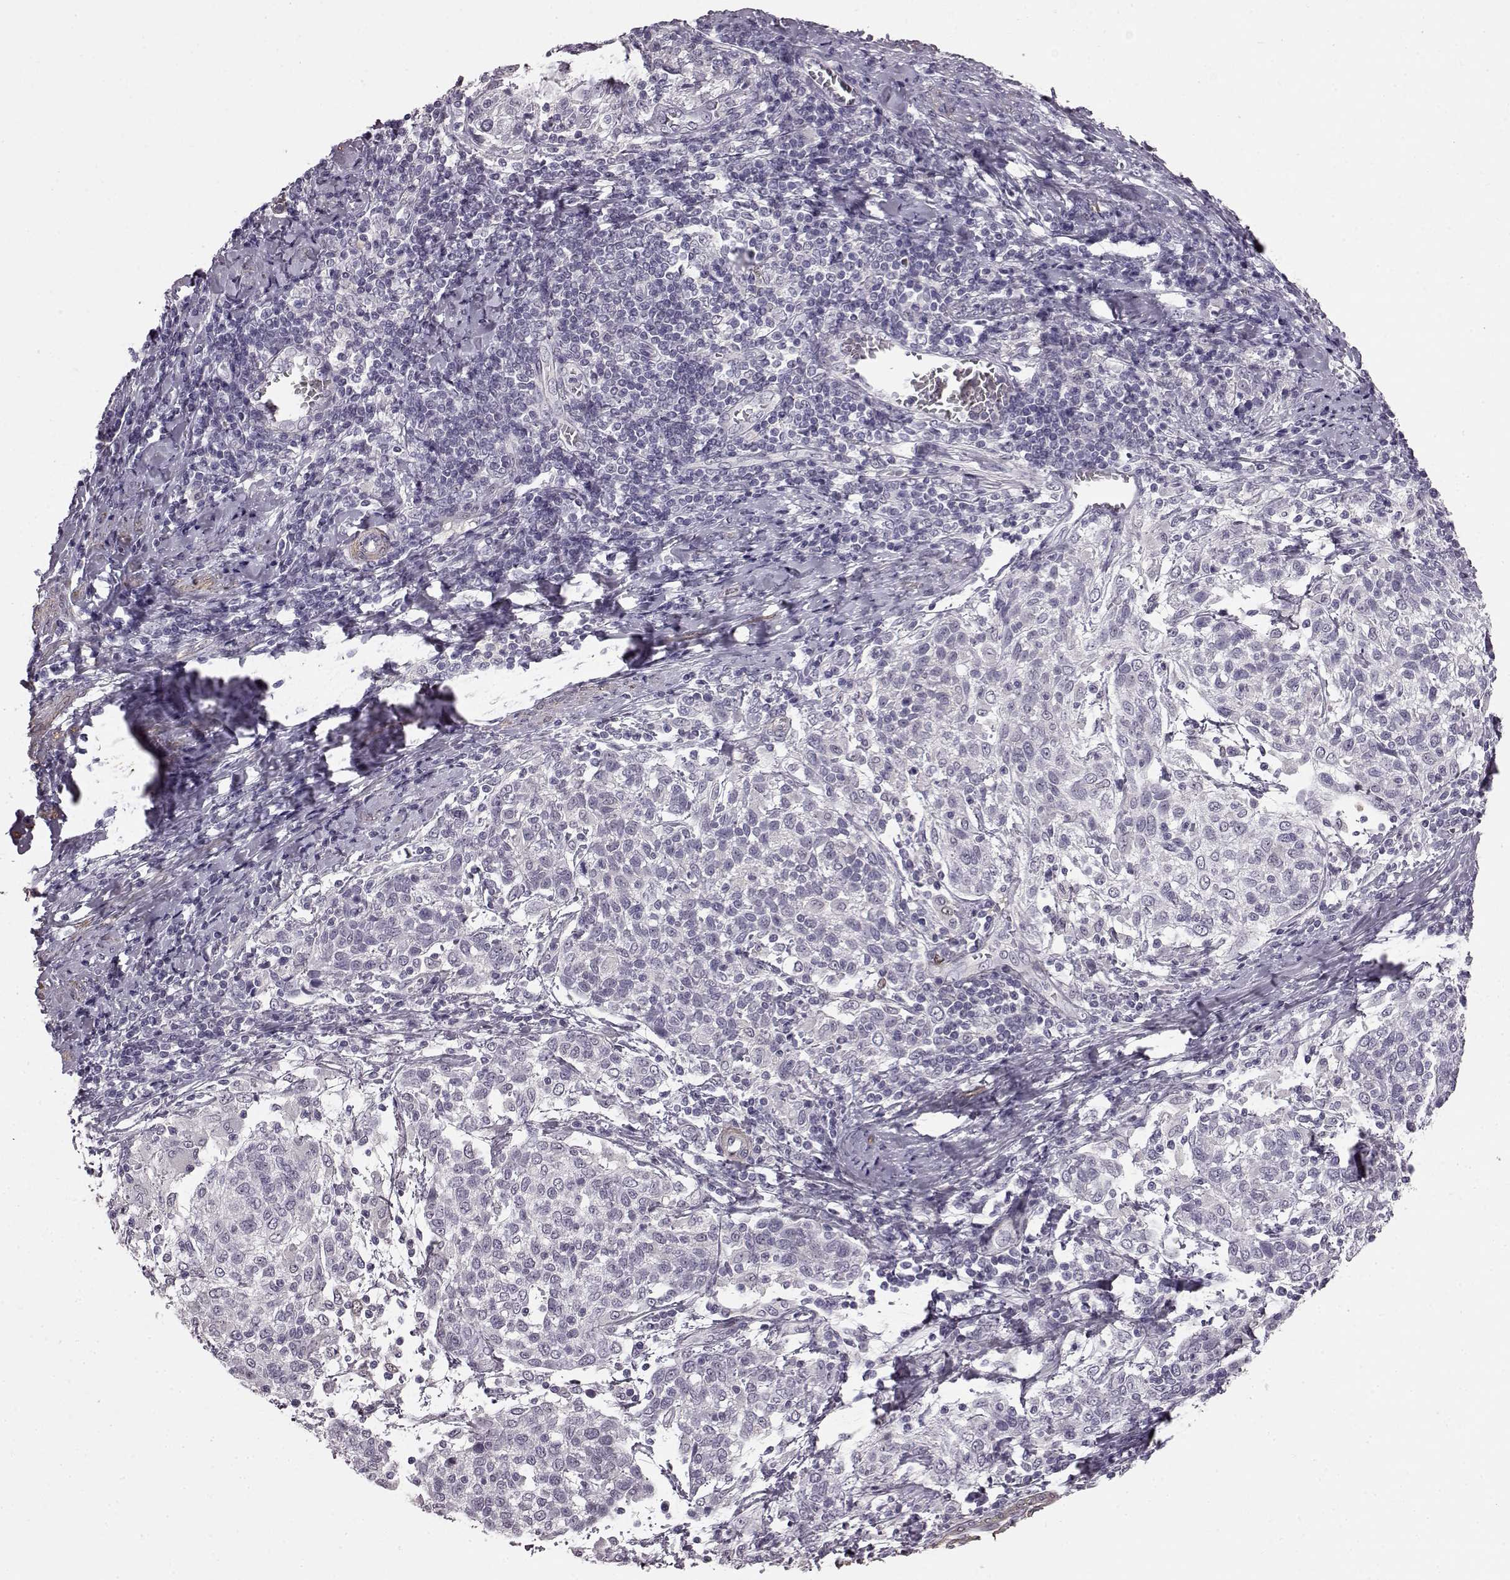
{"staining": {"intensity": "negative", "quantity": "none", "location": "none"}, "tissue": "cervical cancer", "cell_type": "Tumor cells", "image_type": "cancer", "snomed": [{"axis": "morphology", "description": "Squamous cell carcinoma, NOS"}, {"axis": "topography", "description": "Cervix"}], "caption": "Immunohistochemistry (IHC) photomicrograph of squamous cell carcinoma (cervical) stained for a protein (brown), which demonstrates no staining in tumor cells. Nuclei are stained in blue.", "gene": "SLCO3A1", "patient": {"sex": "female", "age": 61}}